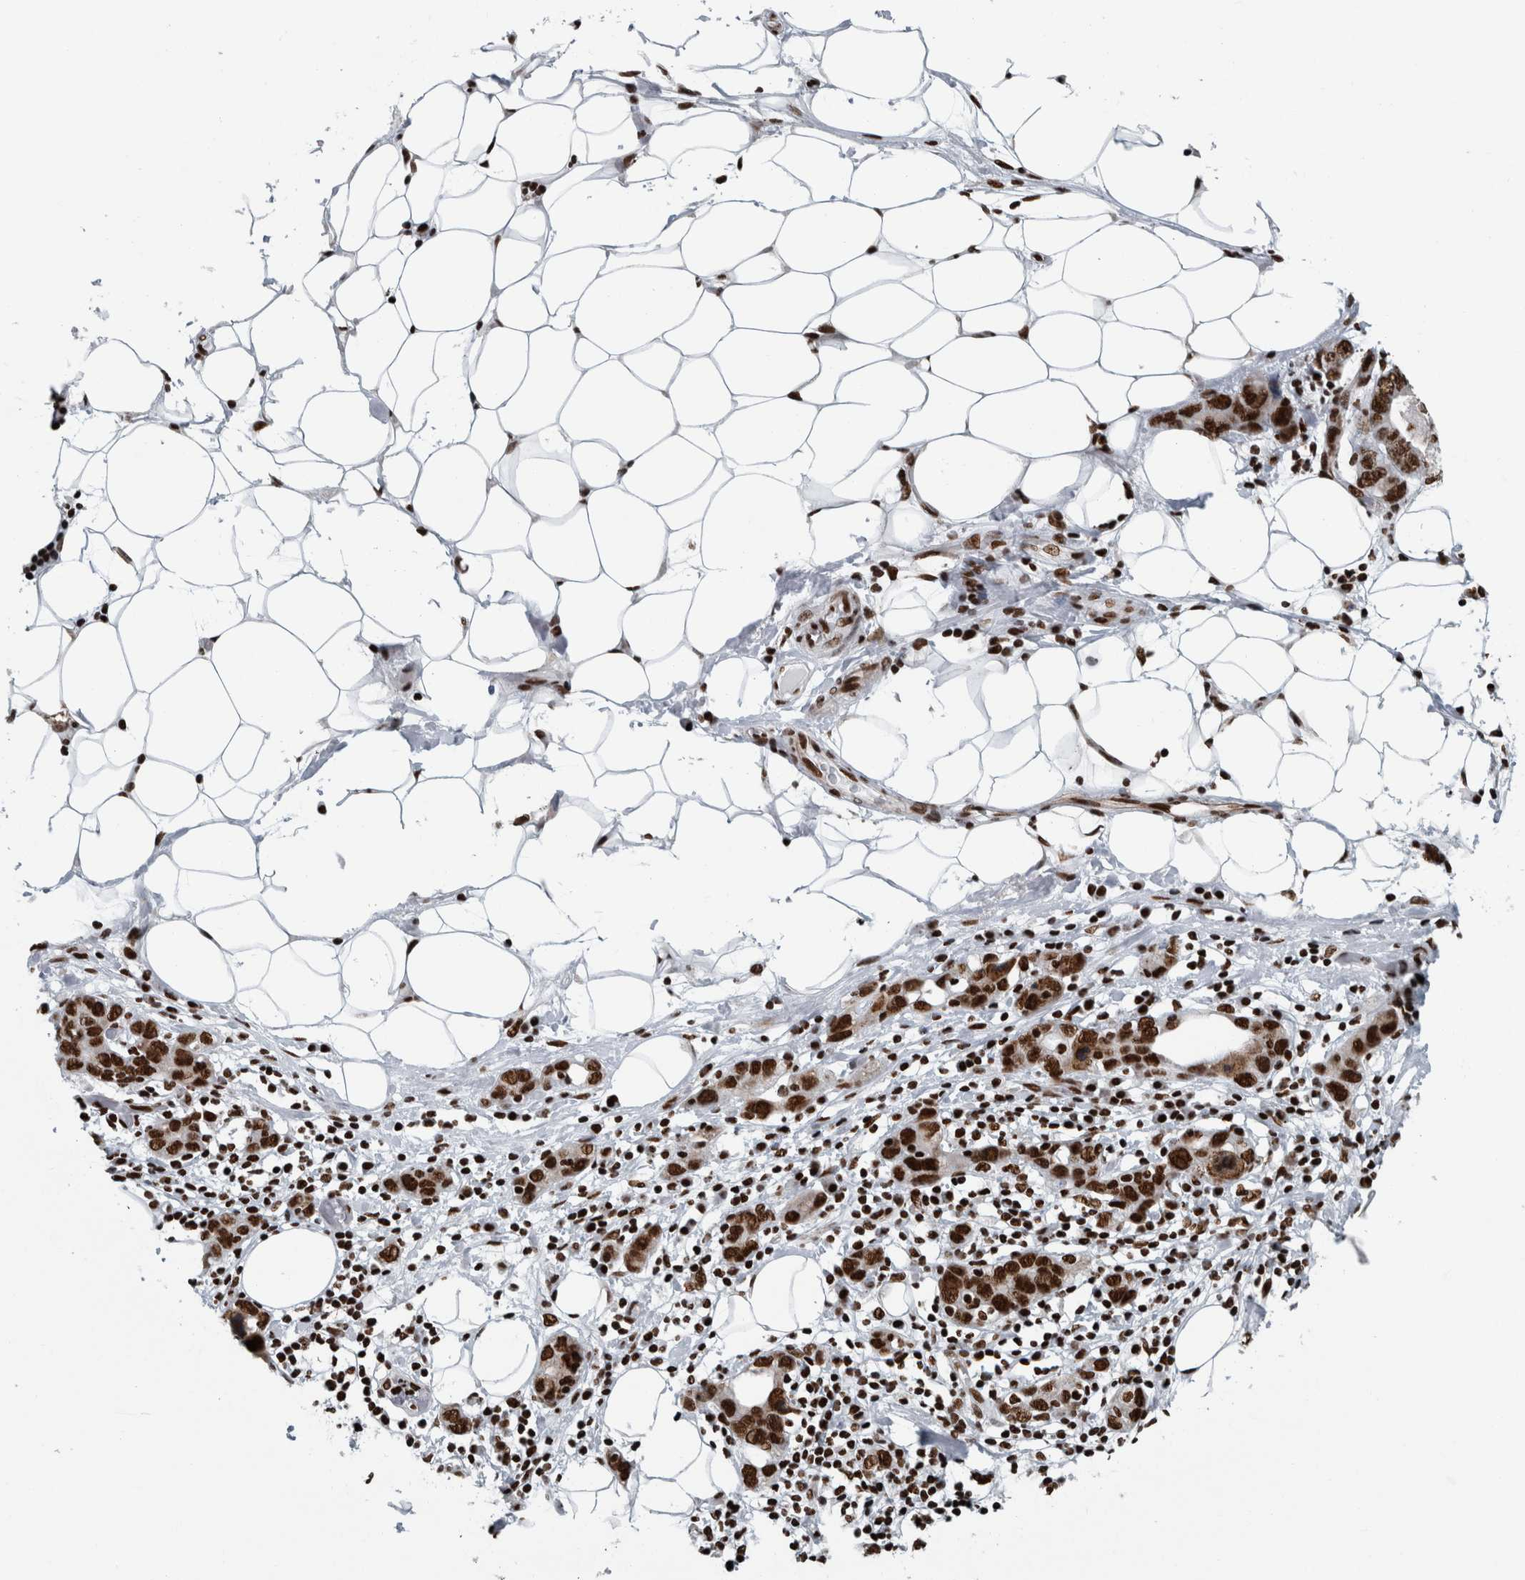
{"staining": {"intensity": "strong", "quantity": ">75%", "location": "nuclear"}, "tissue": "stomach cancer", "cell_type": "Tumor cells", "image_type": "cancer", "snomed": [{"axis": "morphology", "description": "Adenocarcinoma, NOS"}, {"axis": "topography", "description": "Stomach, lower"}], "caption": "A photomicrograph showing strong nuclear staining in about >75% of tumor cells in stomach cancer (adenocarcinoma), as visualized by brown immunohistochemical staining.", "gene": "DNMT3A", "patient": {"sex": "female", "age": 93}}